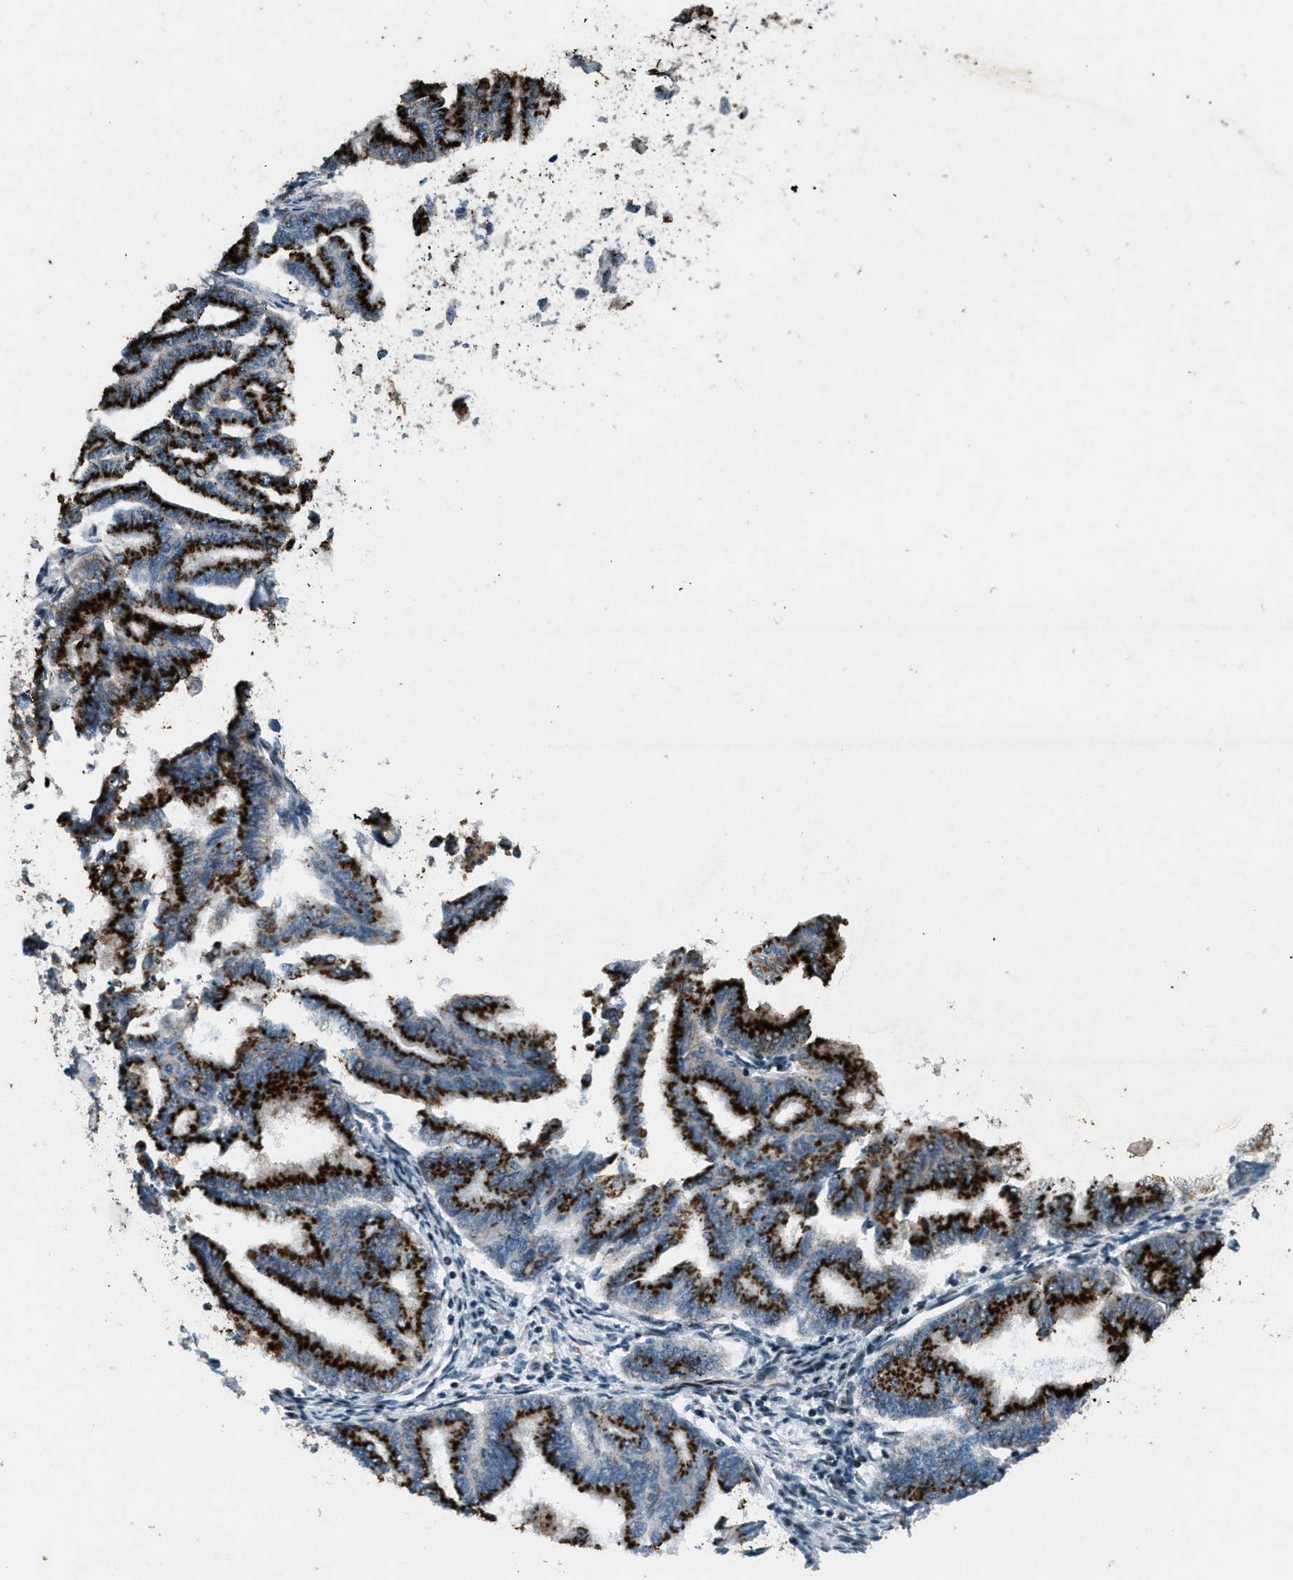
{"staining": {"intensity": "strong", "quantity": ">75%", "location": "cytoplasmic/membranous"}, "tissue": "endometrial cancer", "cell_type": "Tumor cells", "image_type": "cancer", "snomed": [{"axis": "morphology", "description": "Adenocarcinoma, NOS"}, {"axis": "topography", "description": "Endometrium"}], "caption": "About >75% of tumor cells in endometrial cancer (adenocarcinoma) reveal strong cytoplasmic/membranous protein positivity as visualized by brown immunohistochemical staining.", "gene": "GPC6", "patient": {"sex": "female", "age": 79}}